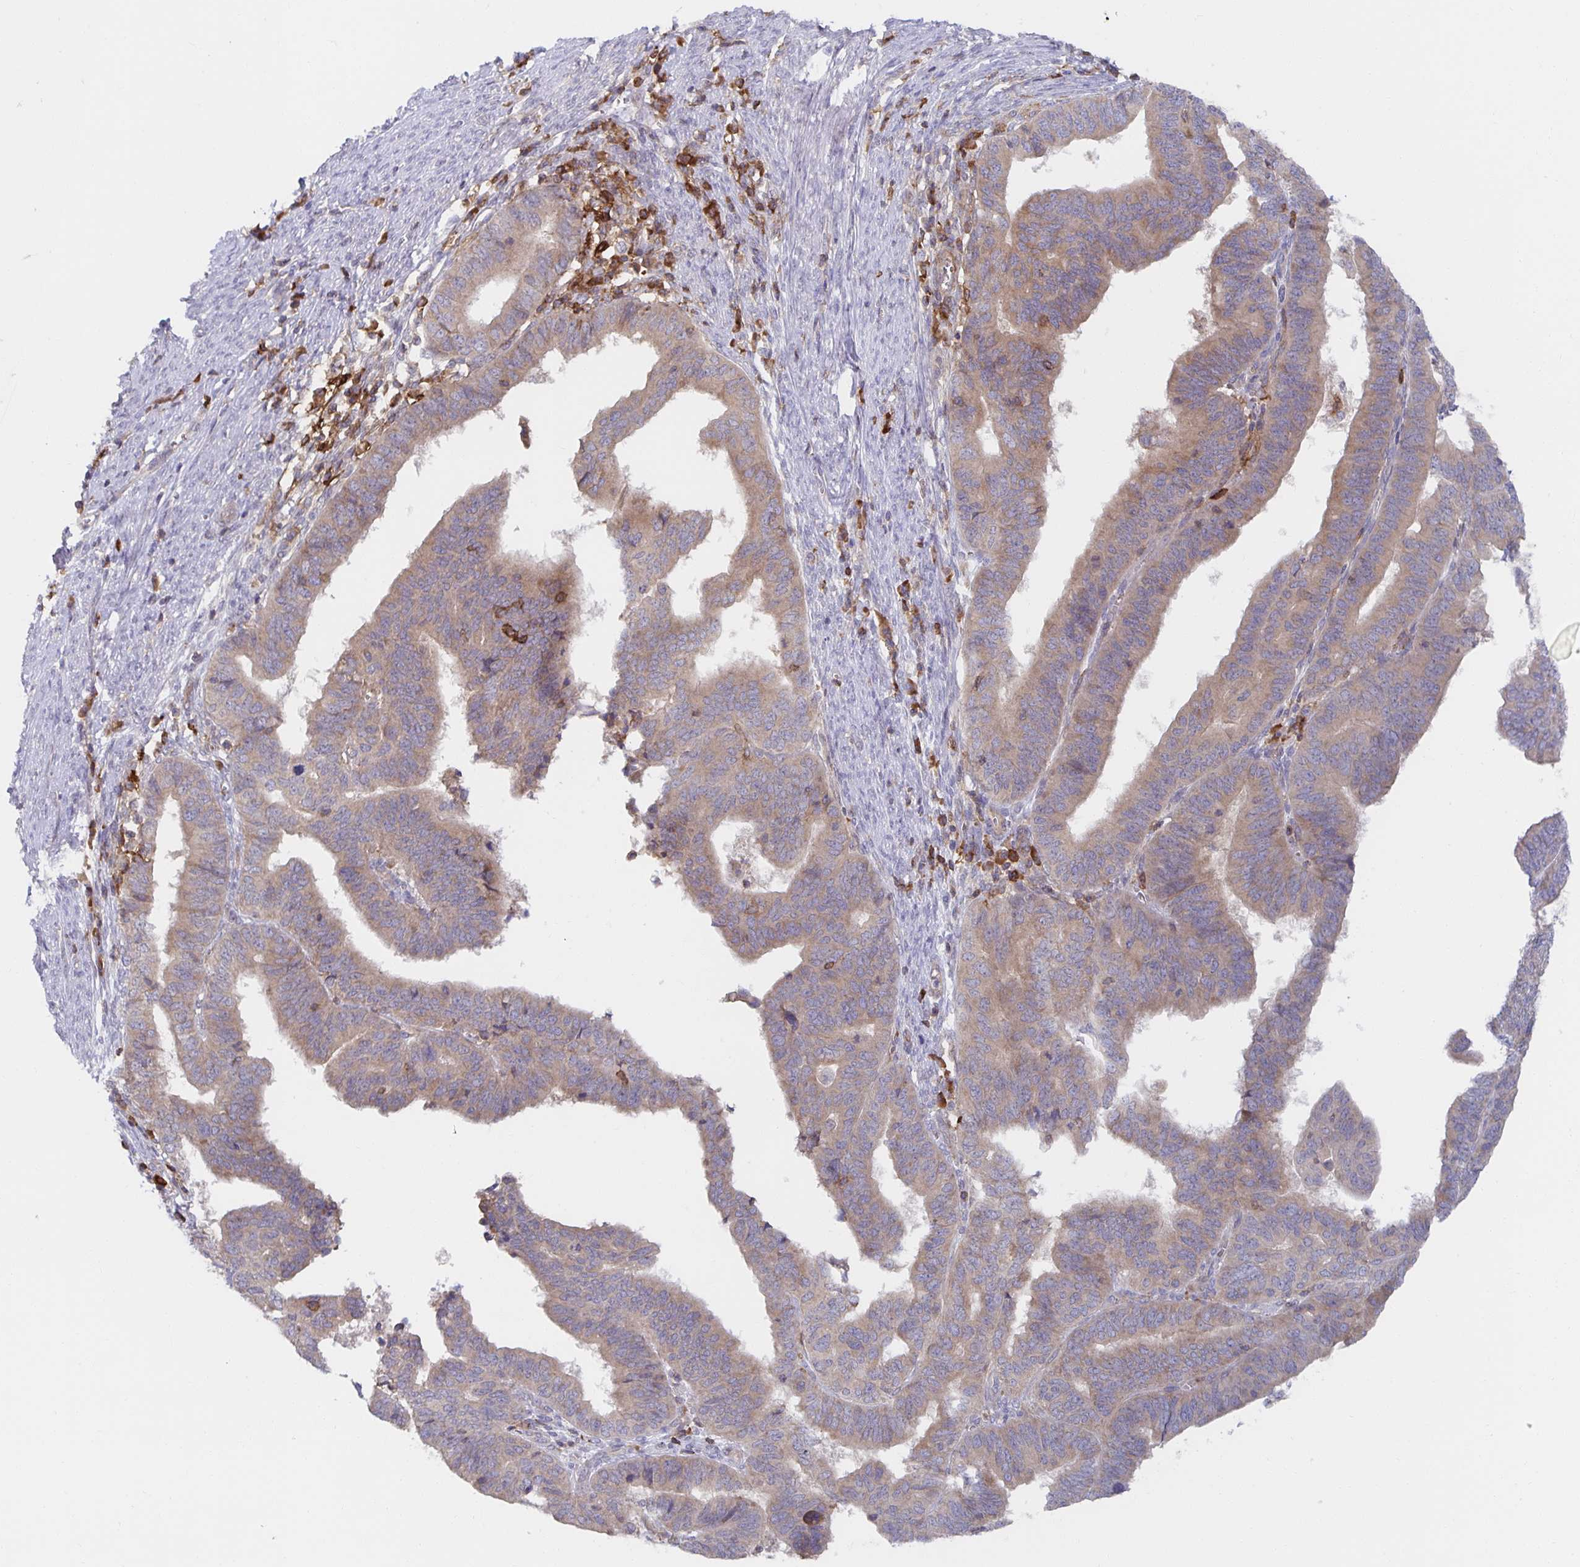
{"staining": {"intensity": "weak", "quantity": ">75%", "location": "cytoplasmic/membranous"}, "tissue": "endometrial cancer", "cell_type": "Tumor cells", "image_type": "cancer", "snomed": [{"axis": "morphology", "description": "Adenocarcinoma, NOS"}, {"axis": "topography", "description": "Endometrium"}], "caption": "Weak cytoplasmic/membranous expression for a protein is present in about >75% of tumor cells of endometrial cancer (adenocarcinoma) using immunohistochemistry (IHC).", "gene": "BAD", "patient": {"sex": "female", "age": 65}}